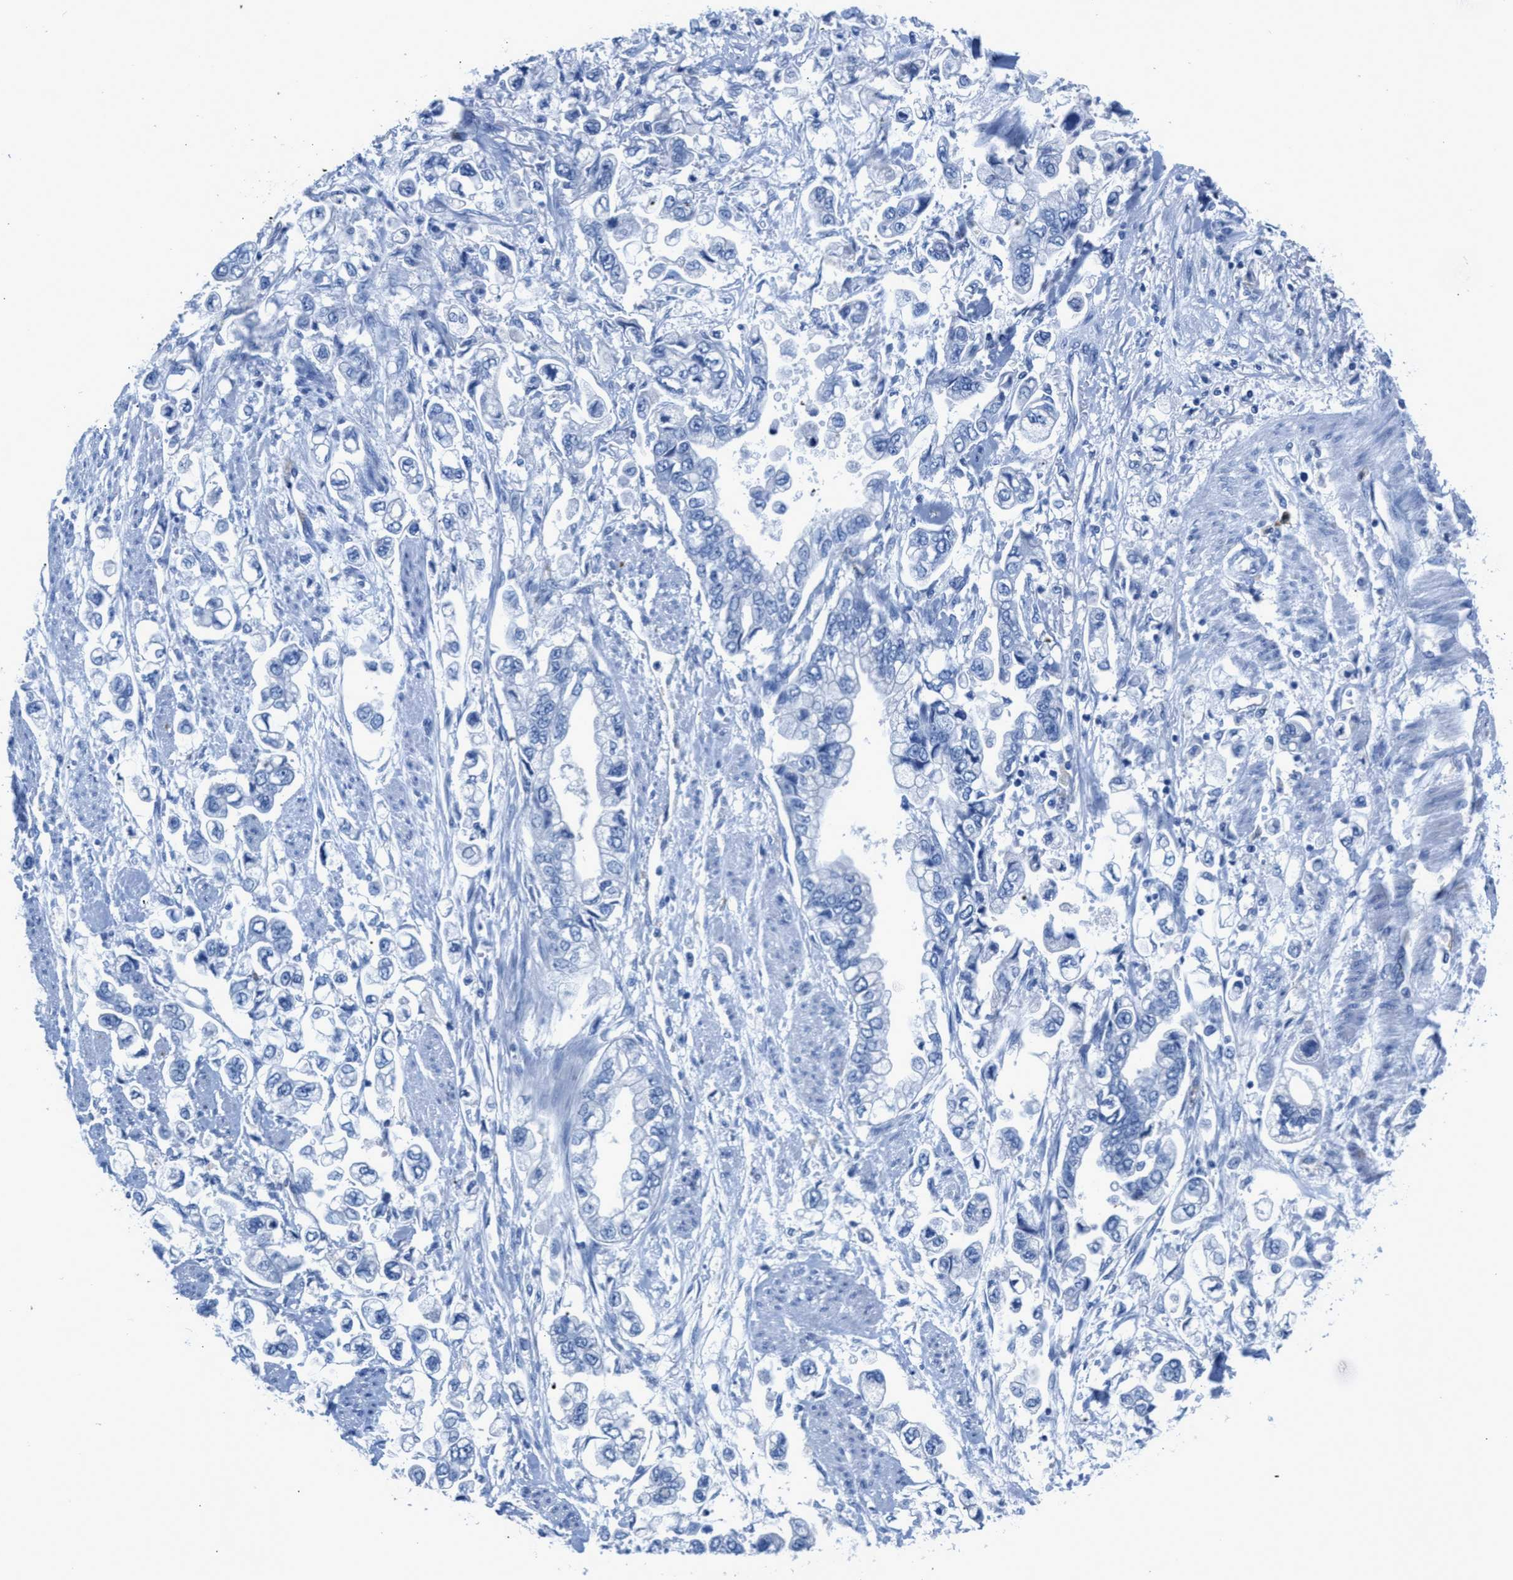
{"staining": {"intensity": "negative", "quantity": "none", "location": "none"}, "tissue": "stomach cancer", "cell_type": "Tumor cells", "image_type": "cancer", "snomed": [{"axis": "morphology", "description": "Normal tissue, NOS"}, {"axis": "morphology", "description": "Adenocarcinoma, NOS"}, {"axis": "topography", "description": "Stomach"}], "caption": "Human adenocarcinoma (stomach) stained for a protein using immunohistochemistry (IHC) exhibits no positivity in tumor cells.", "gene": "SLFN13", "patient": {"sex": "male", "age": 62}}